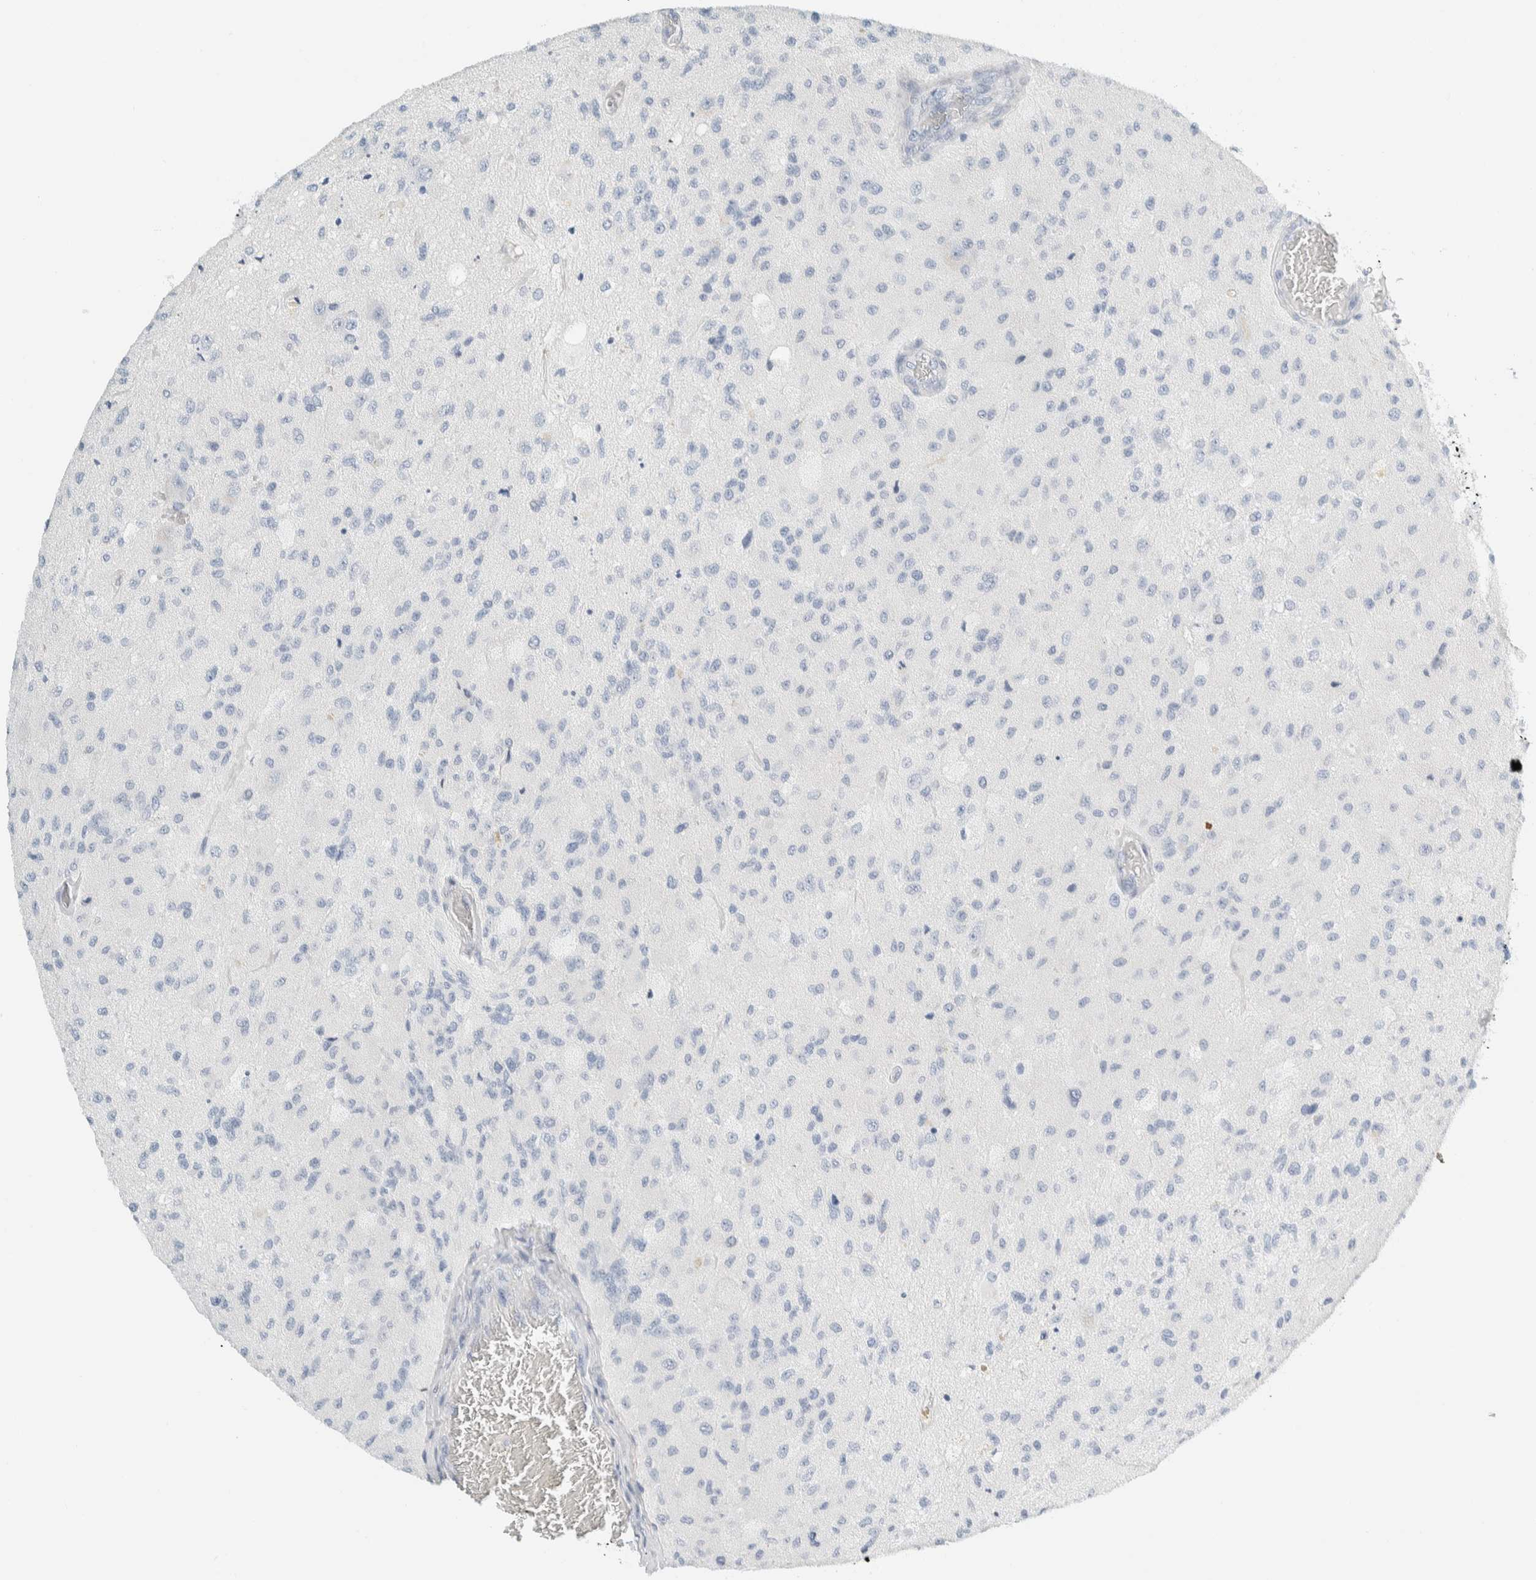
{"staining": {"intensity": "negative", "quantity": "none", "location": "none"}, "tissue": "glioma", "cell_type": "Tumor cells", "image_type": "cancer", "snomed": [{"axis": "morphology", "description": "Normal tissue, NOS"}, {"axis": "morphology", "description": "Glioma, malignant, High grade"}, {"axis": "topography", "description": "Cerebral cortex"}], "caption": "Tumor cells are negative for protein expression in human high-grade glioma (malignant). (DAB (3,3'-diaminobenzidine) immunohistochemistry (IHC) visualized using brightfield microscopy, high magnification).", "gene": "ARHGAP27", "patient": {"sex": "male", "age": 77}}